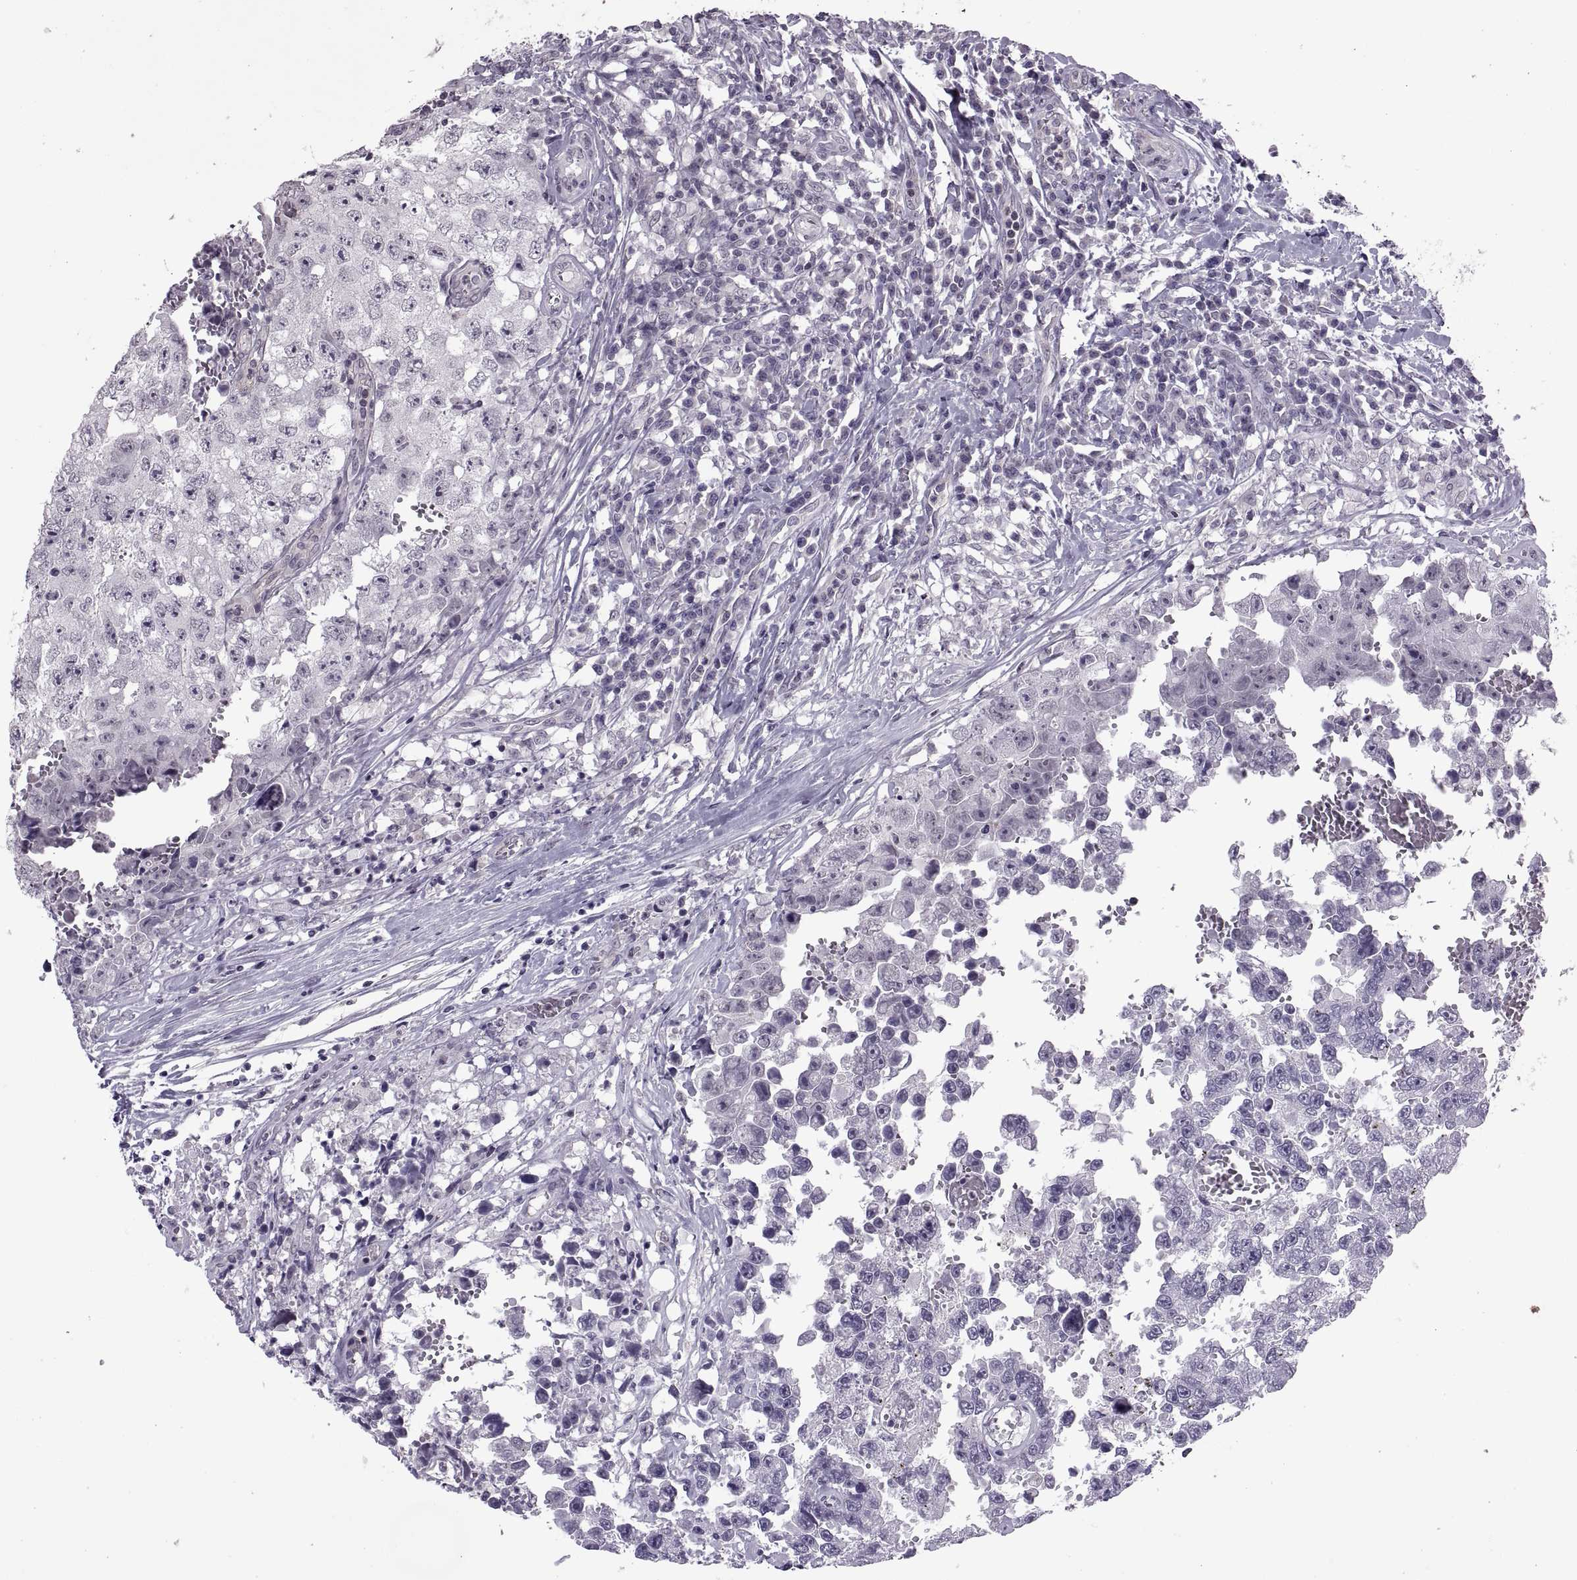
{"staining": {"intensity": "negative", "quantity": "none", "location": "none"}, "tissue": "testis cancer", "cell_type": "Tumor cells", "image_type": "cancer", "snomed": [{"axis": "morphology", "description": "Carcinoma, Embryonal, NOS"}, {"axis": "topography", "description": "Testis"}], "caption": "Tumor cells show no significant protein positivity in embryonal carcinoma (testis).", "gene": "ODF3", "patient": {"sex": "male", "age": 36}}